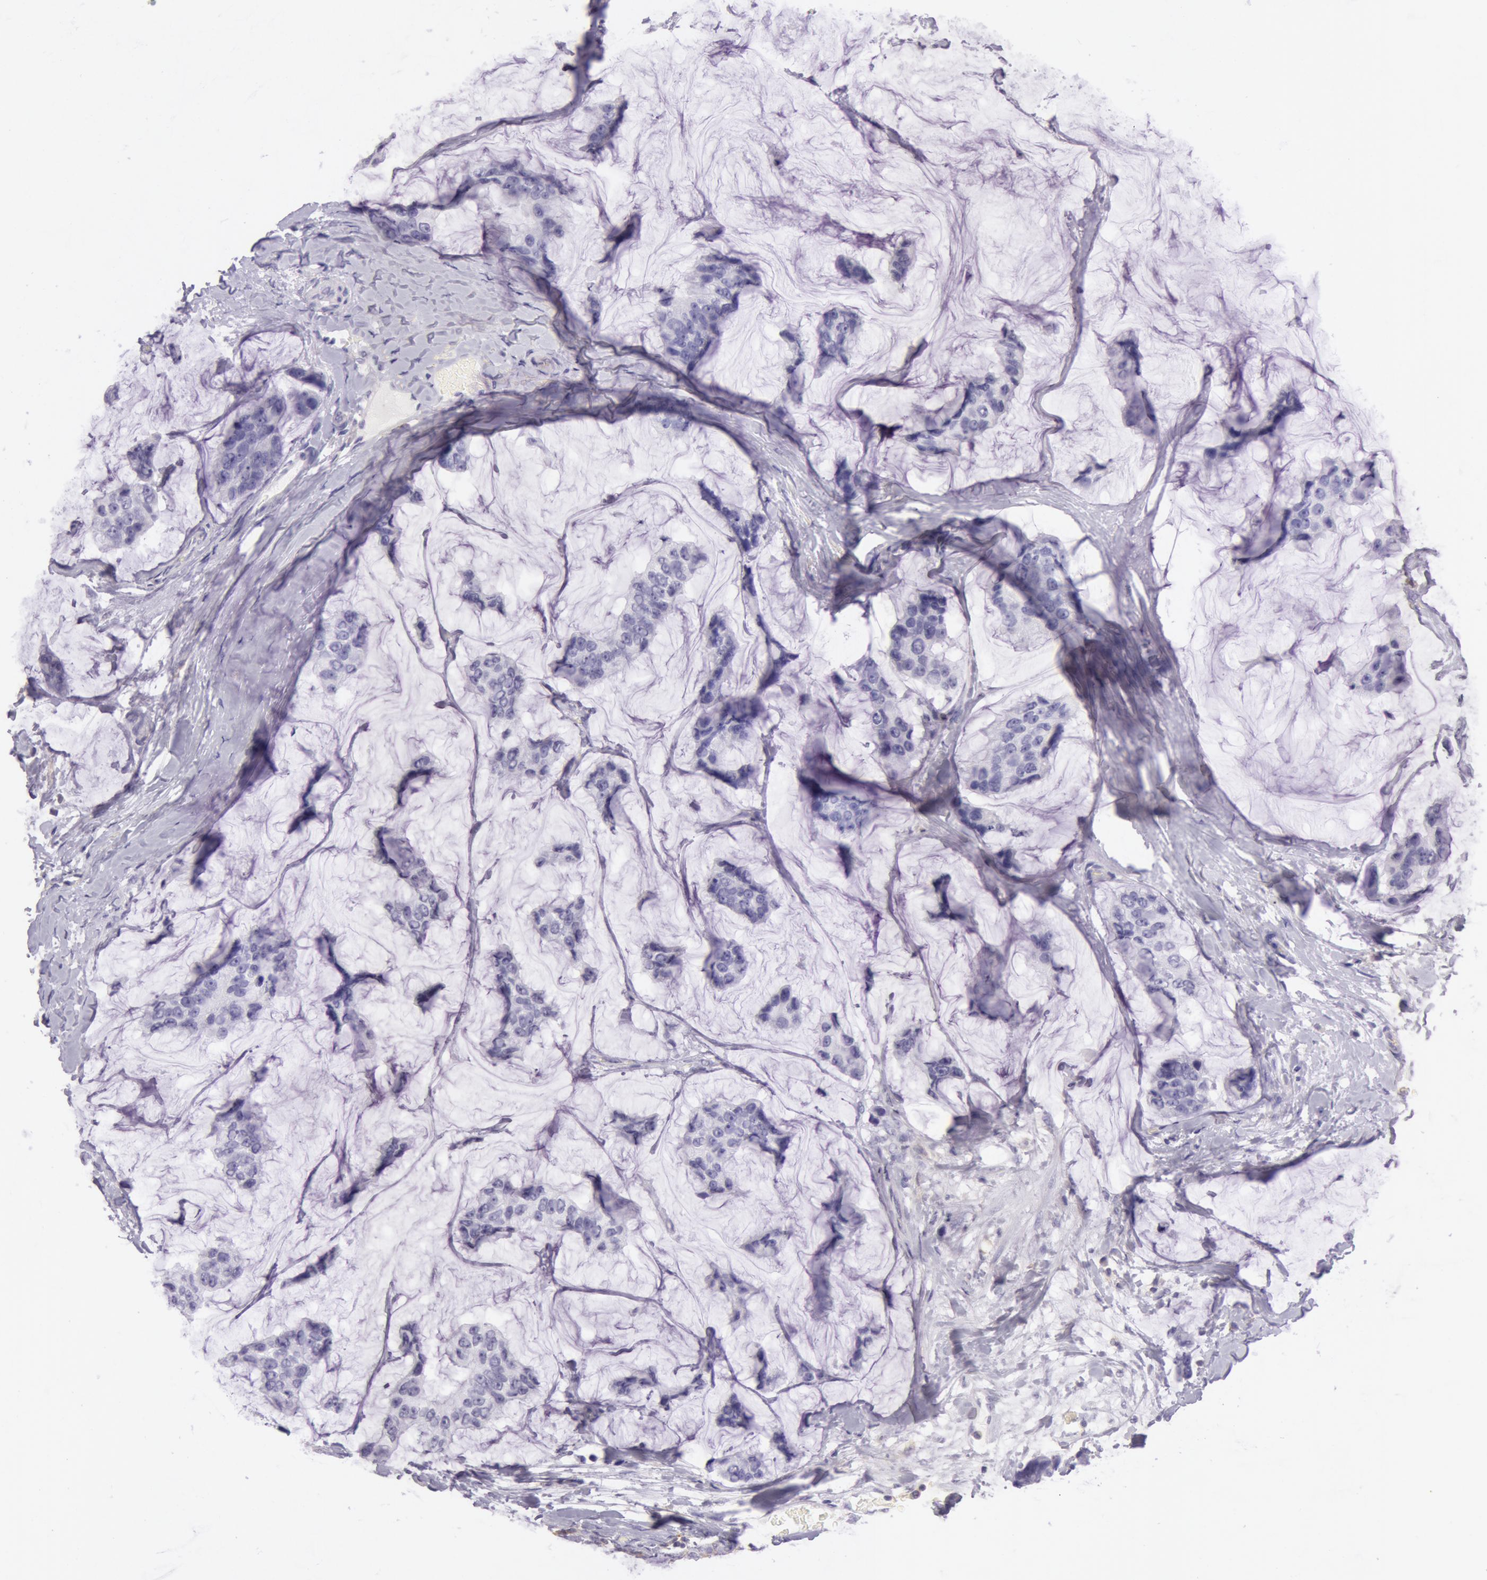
{"staining": {"intensity": "negative", "quantity": "none", "location": "none"}, "tissue": "breast cancer", "cell_type": "Tumor cells", "image_type": "cancer", "snomed": [{"axis": "morphology", "description": "Normal tissue, NOS"}, {"axis": "morphology", "description": "Duct carcinoma"}, {"axis": "topography", "description": "Breast"}], "caption": "Immunohistochemistry histopathology image of human breast intraductal carcinoma stained for a protein (brown), which demonstrates no staining in tumor cells.", "gene": "LY75", "patient": {"sex": "female", "age": 50}}